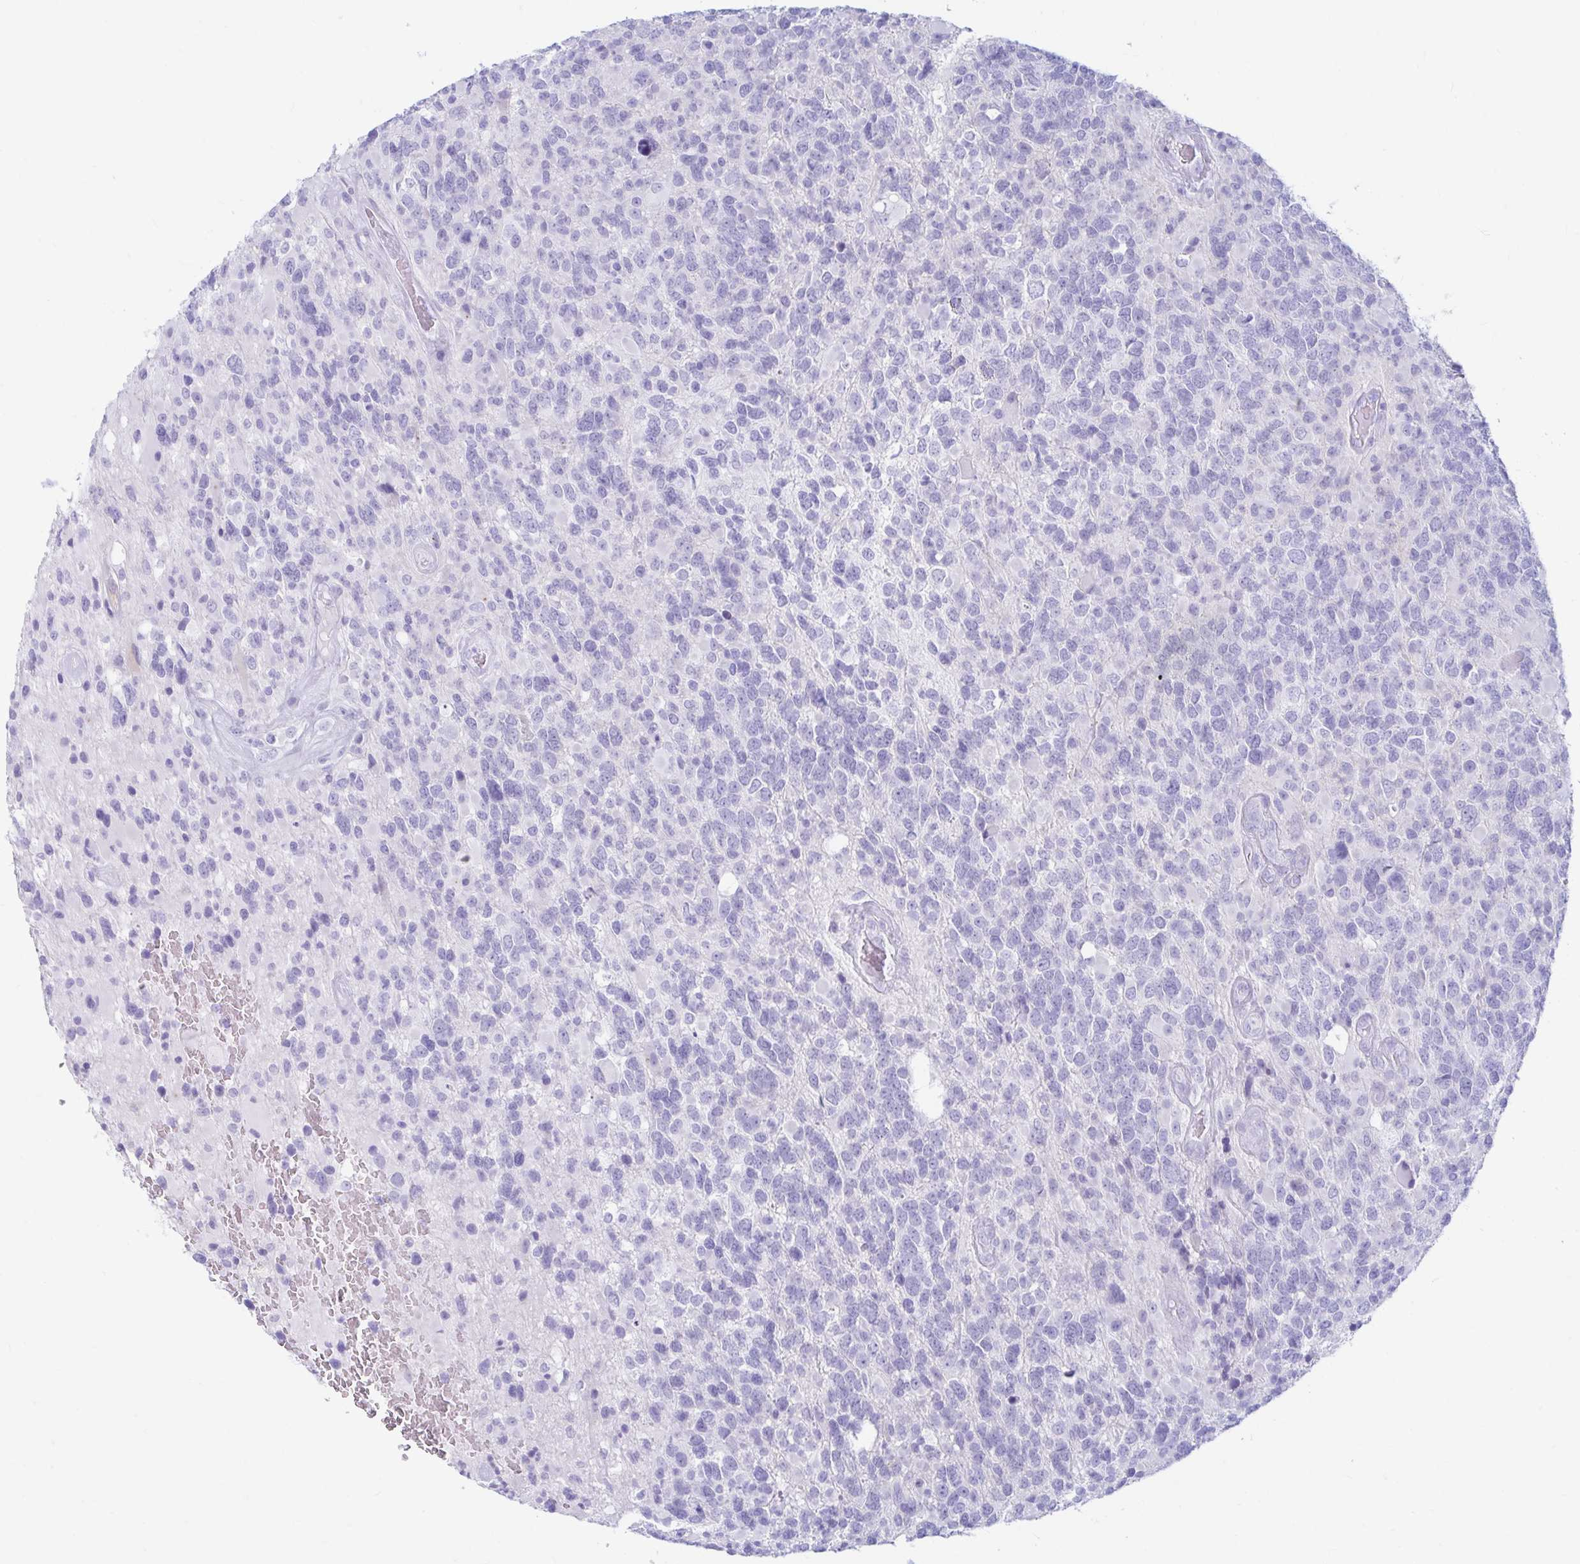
{"staining": {"intensity": "negative", "quantity": "none", "location": "none"}, "tissue": "glioma", "cell_type": "Tumor cells", "image_type": "cancer", "snomed": [{"axis": "morphology", "description": "Glioma, malignant, High grade"}, {"axis": "topography", "description": "Brain"}], "caption": "This is a histopathology image of immunohistochemistry staining of malignant glioma (high-grade), which shows no expression in tumor cells.", "gene": "ERICH6", "patient": {"sex": "female", "age": 40}}